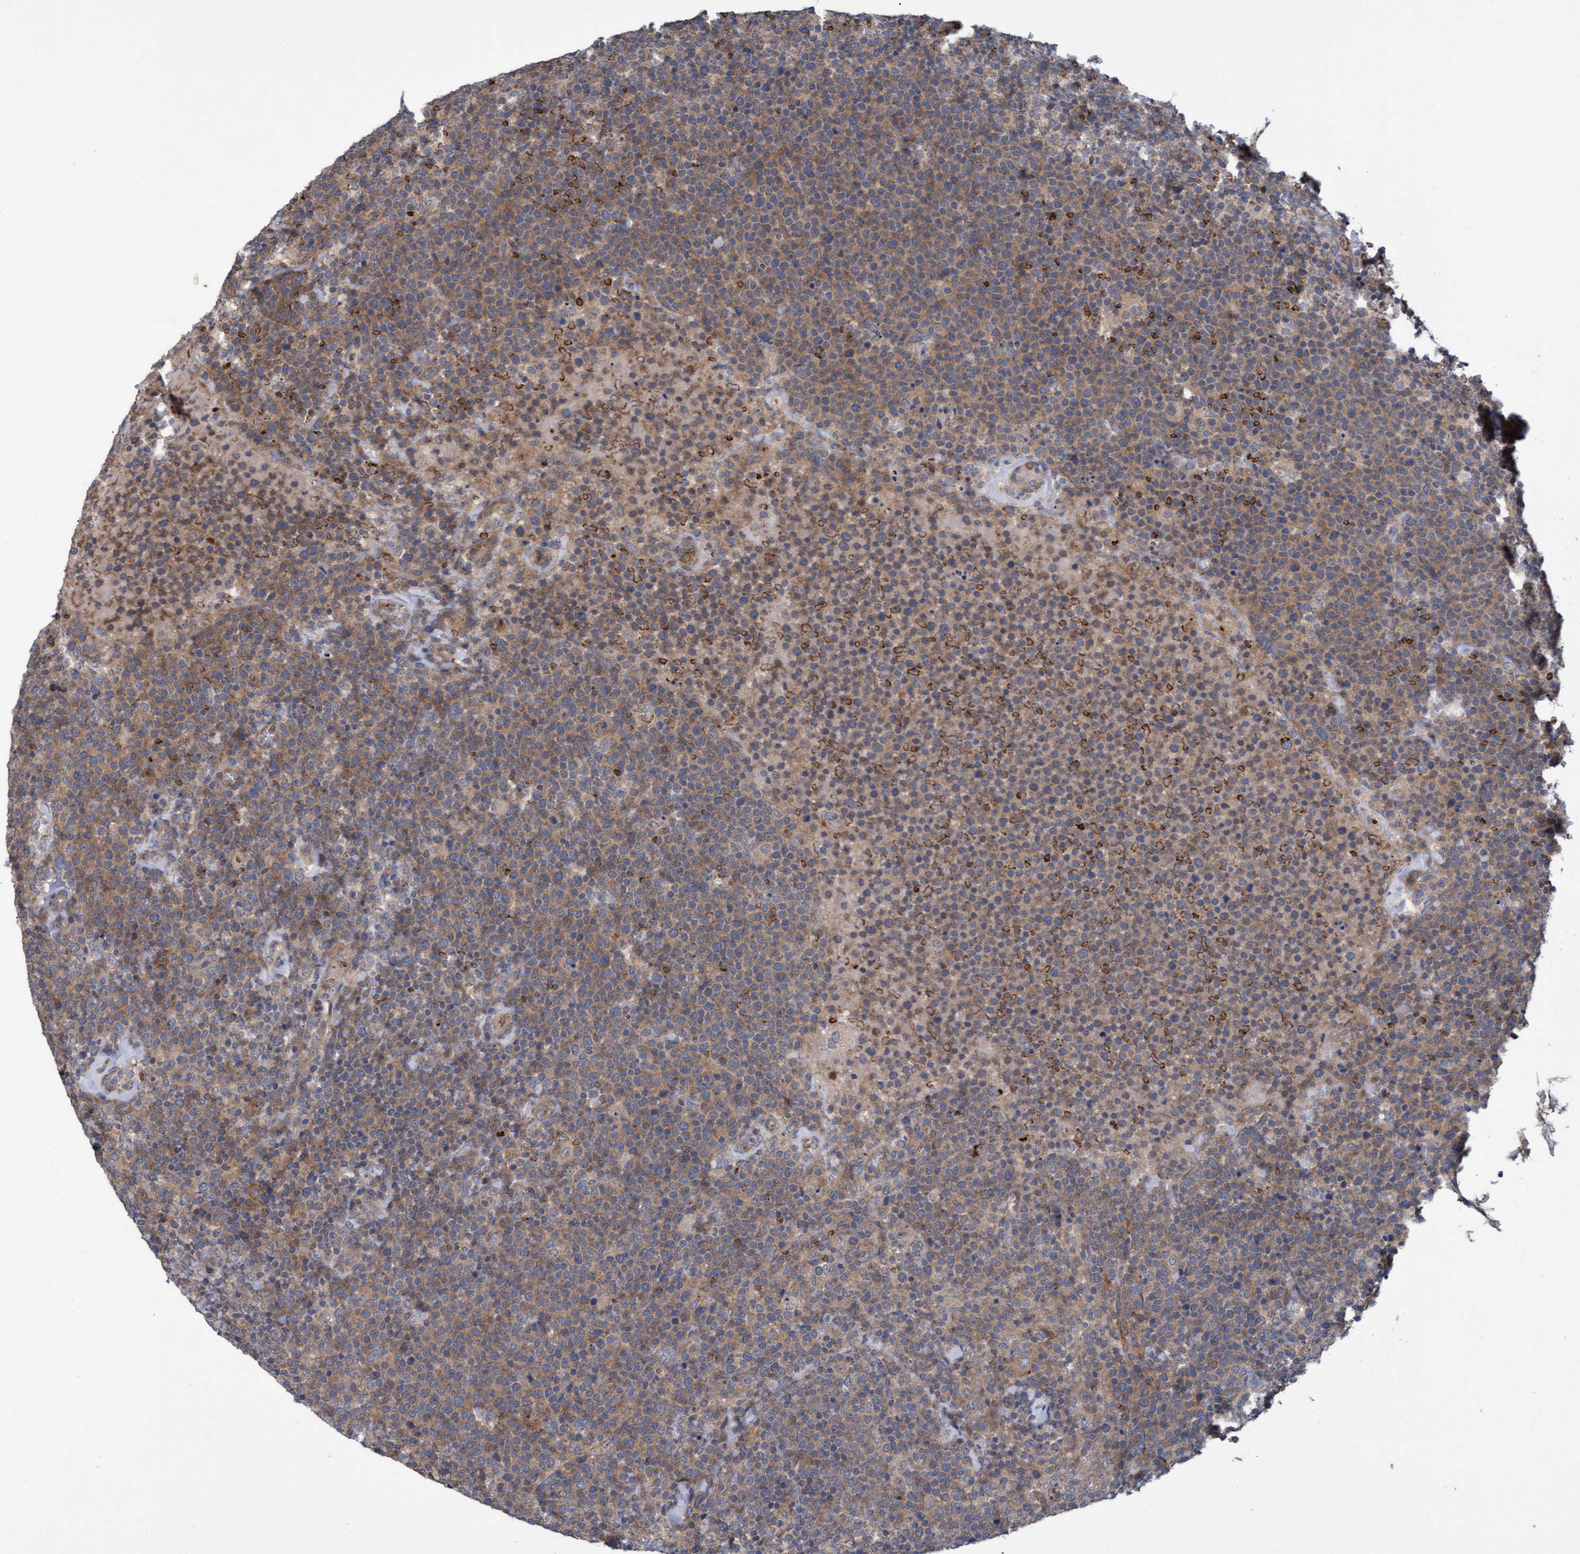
{"staining": {"intensity": "weak", "quantity": ">75%", "location": "cytoplasmic/membranous"}, "tissue": "lymphoma", "cell_type": "Tumor cells", "image_type": "cancer", "snomed": [{"axis": "morphology", "description": "Malignant lymphoma, non-Hodgkin's type, High grade"}, {"axis": "topography", "description": "Lymph node"}], "caption": "Immunohistochemistry image of neoplastic tissue: high-grade malignant lymphoma, non-Hodgkin's type stained using IHC exhibits low levels of weak protein expression localized specifically in the cytoplasmic/membranous of tumor cells, appearing as a cytoplasmic/membranous brown color.", "gene": "NAA15", "patient": {"sex": "male", "age": 61}}